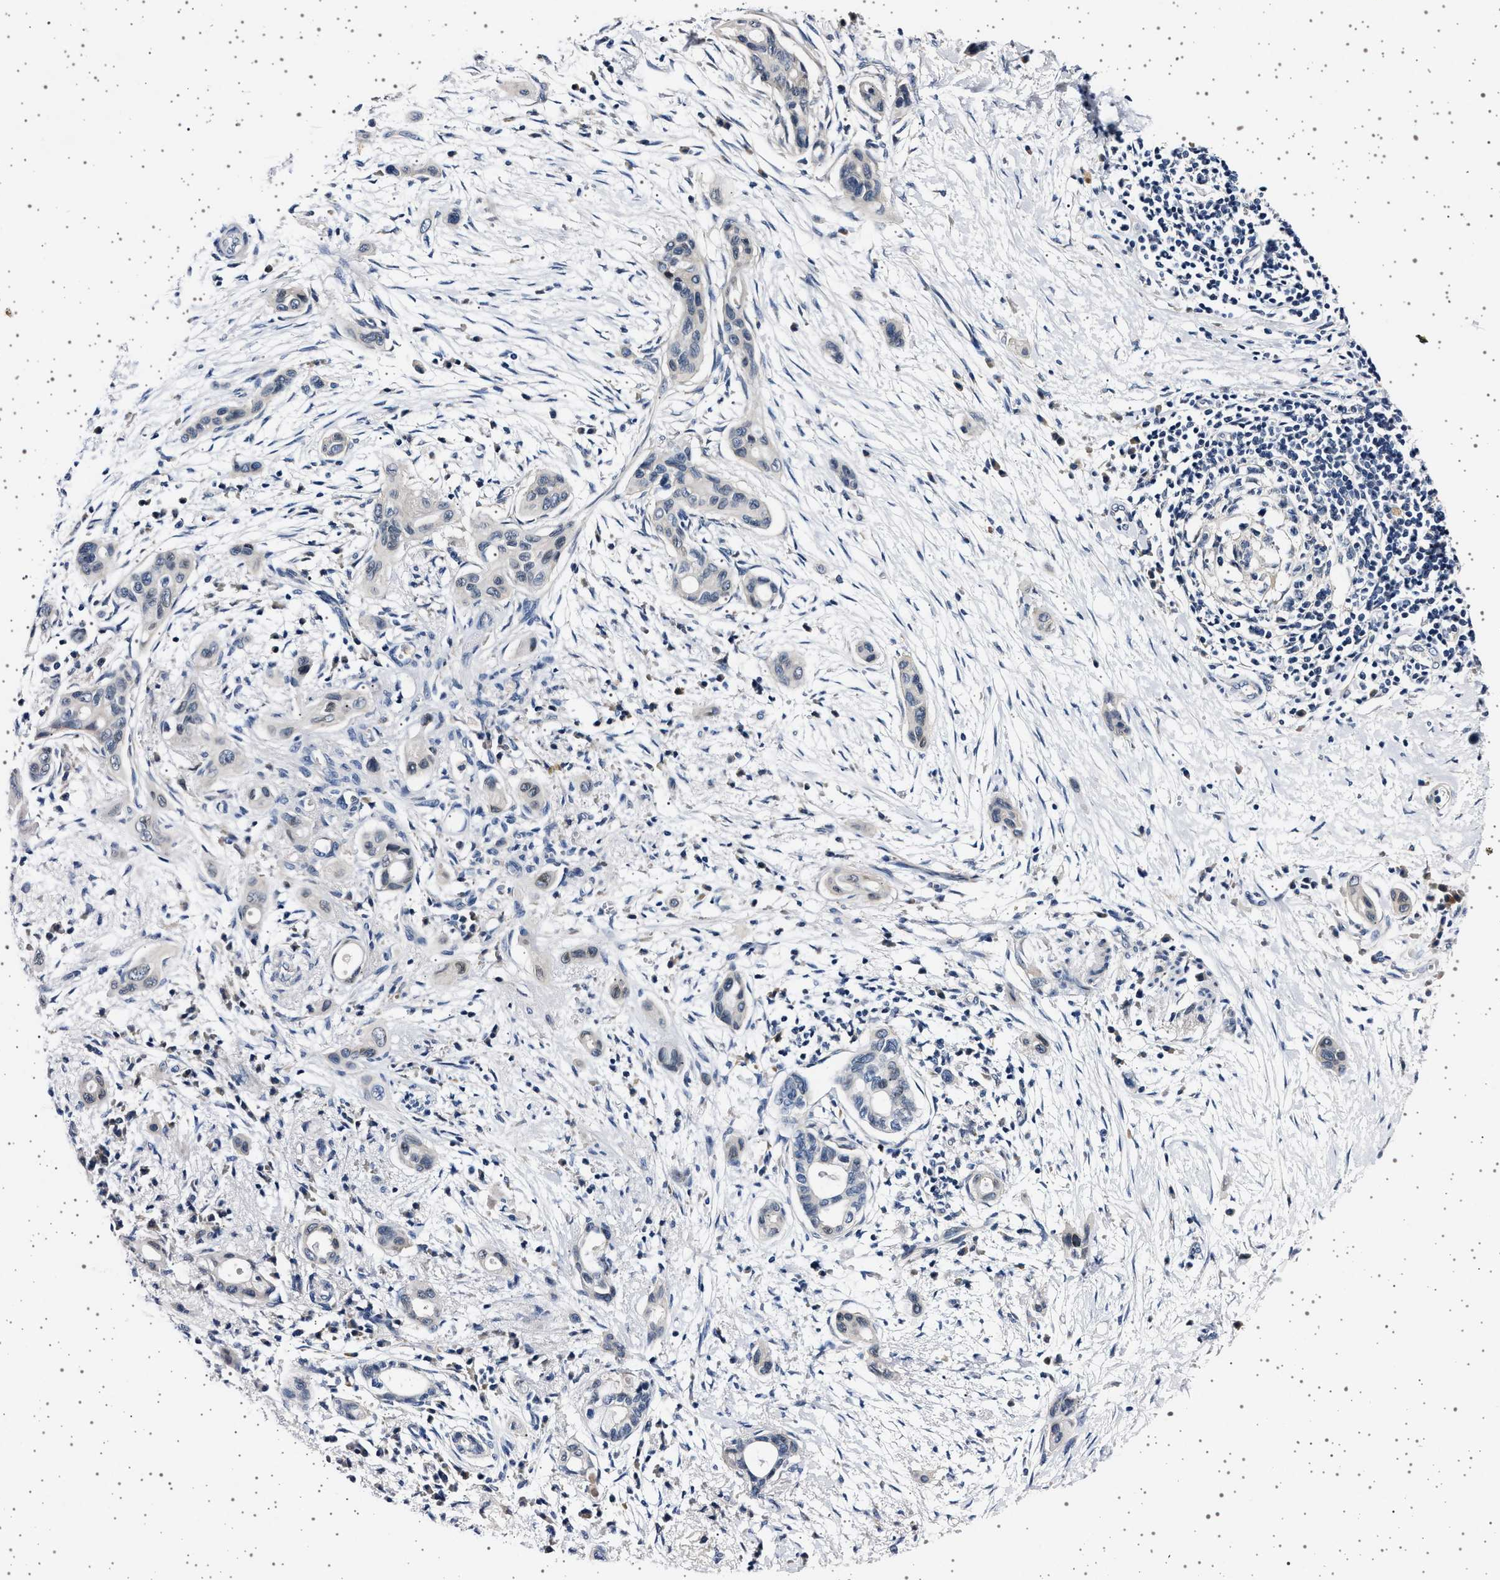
{"staining": {"intensity": "negative", "quantity": "none", "location": "none"}, "tissue": "pancreatic cancer", "cell_type": "Tumor cells", "image_type": "cancer", "snomed": [{"axis": "morphology", "description": "Adenocarcinoma, NOS"}, {"axis": "topography", "description": "Pancreas"}], "caption": "Tumor cells show no significant protein expression in pancreatic adenocarcinoma.", "gene": "TRMT10B", "patient": {"sex": "male", "age": 59}}